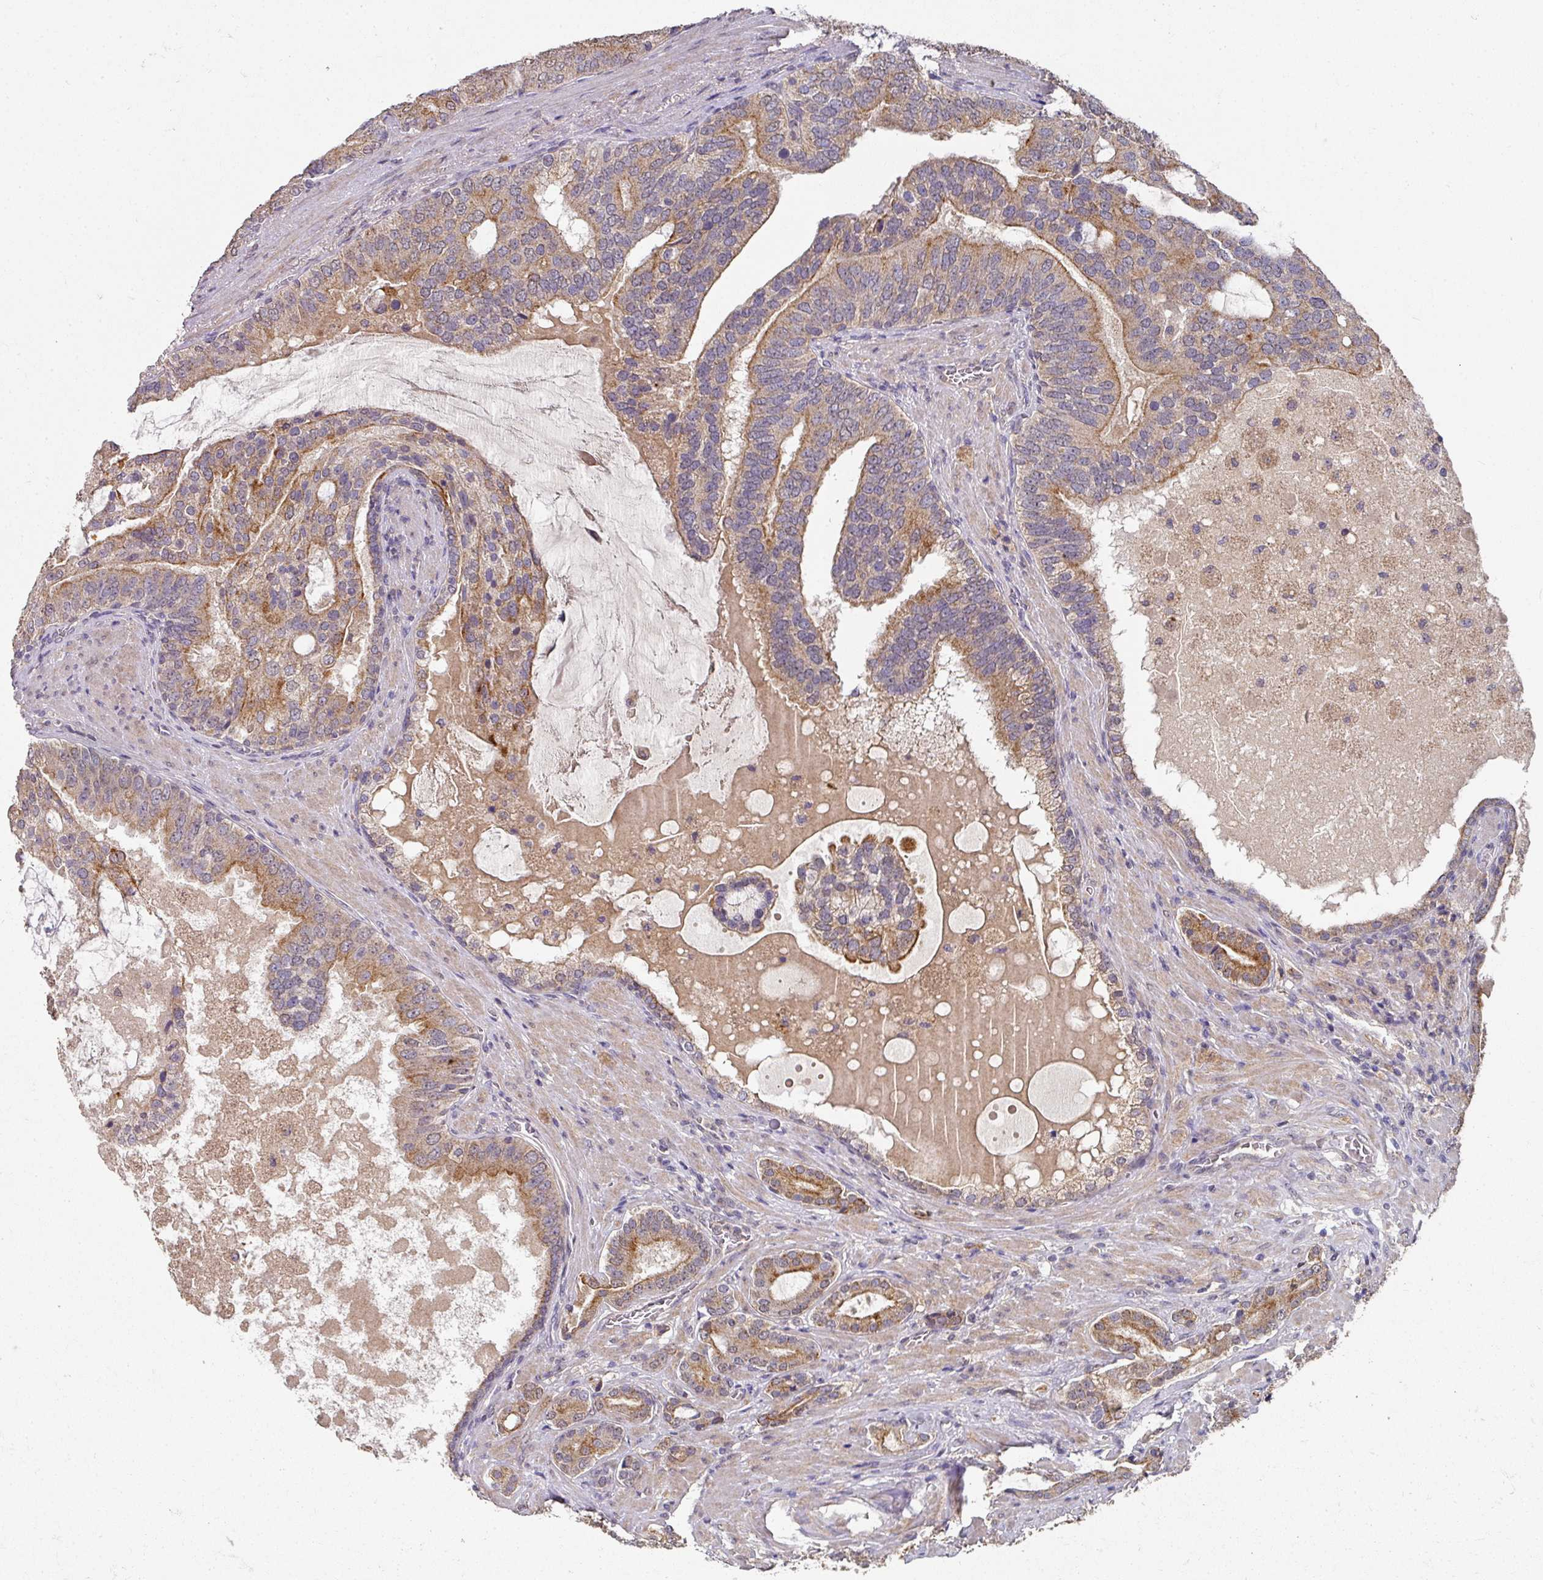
{"staining": {"intensity": "moderate", "quantity": ">75%", "location": "cytoplasmic/membranous"}, "tissue": "prostate cancer", "cell_type": "Tumor cells", "image_type": "cancer", "snomed": [{"axis": "morphology", "description": "Adenocarcinoma, High grade"}, {"axis": "topography", "description": "Prostate"}], "caption": "Immunohistochemical staining of prostate cancer (adenocarcinoma (high-grade)) displays moderate cytoplasmic/membranous protein positivity in about >75% of tumor cells. The protein is shown in brown color, while the nuclei are stained blue.", "gene": "EXTL3", "patient": {"sex": "male", "age": 55}}